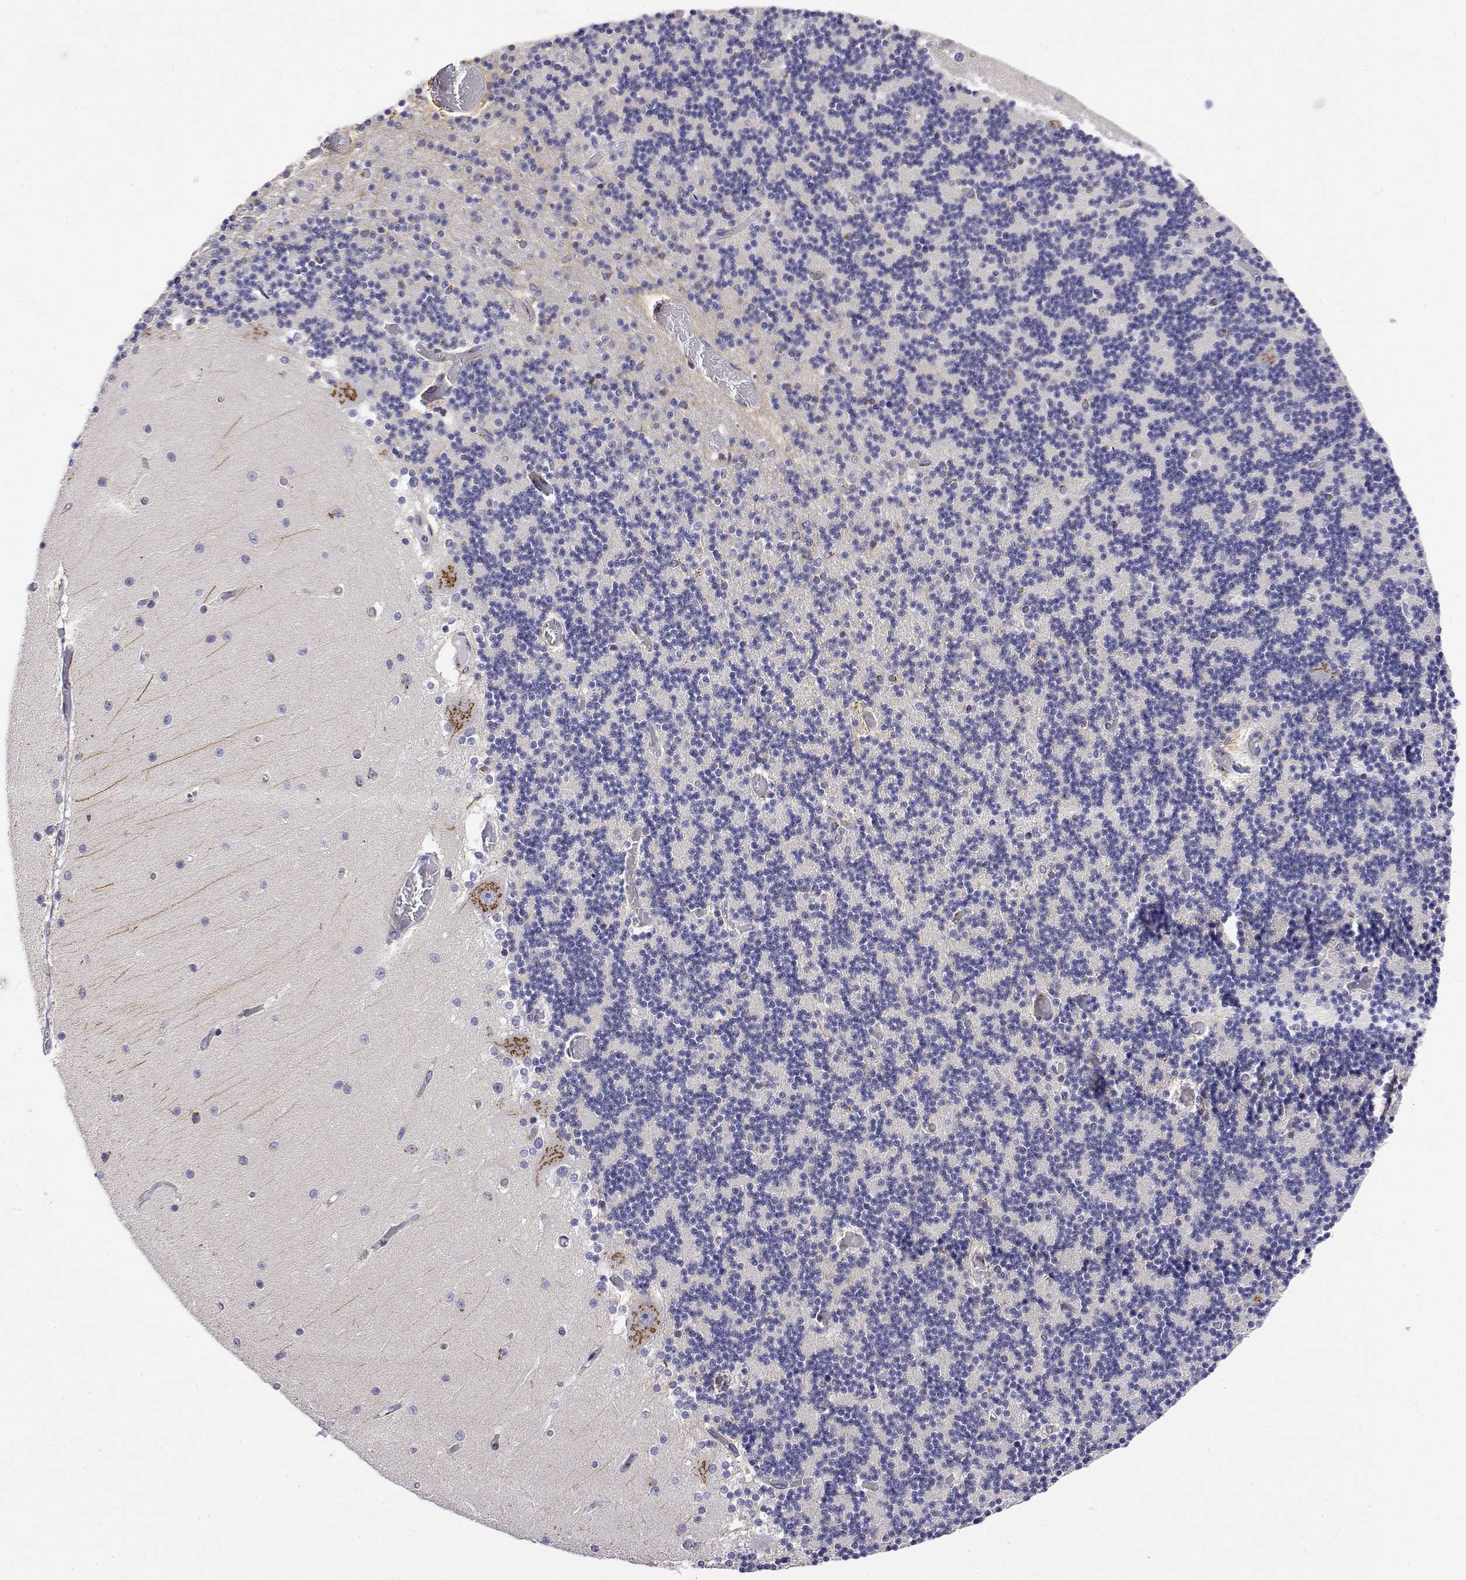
{"staining": {"intensity": "negative", "quantity": "none", "location": "none"}, "tissue": "cerebellum", "cell_type": "Cells in granular layer", "image_type": "normal", "snomed": [{"axis": "morphology", "description": "Normal tissue, NOS"}, {"axis": "topography", "description": "Cerebellum"}], "caption": "The photomicrograph displays no significant staining in cells in granular layer of cerebellum.", "gene": "YIPF3", "patient": {"sex": "female", "age": 28}}